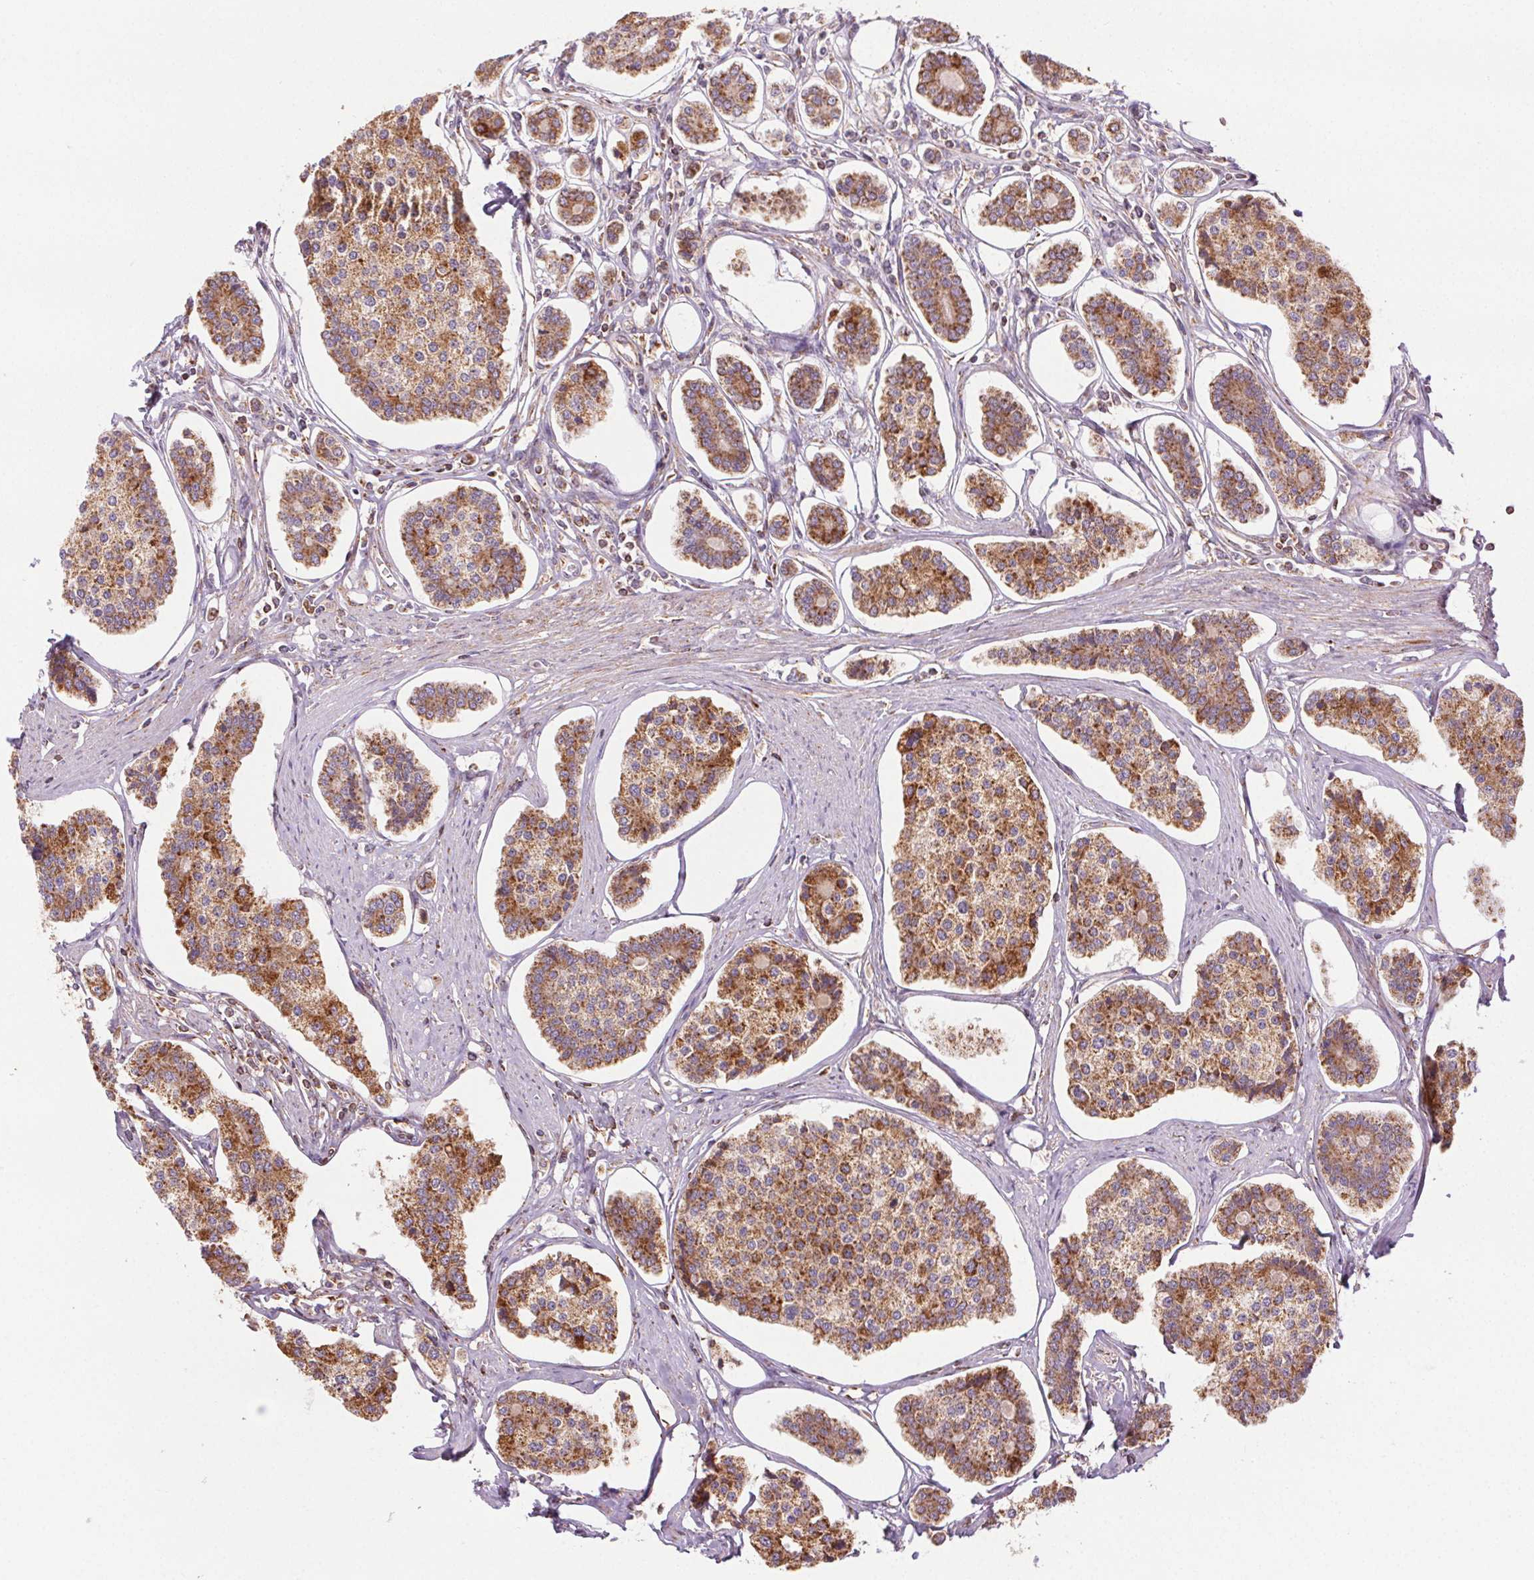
{"staining": {"intensity": "moderate", "quantity": ">75%", "location": "cytoplasmic/membranous"}, "tissue": "carcinoid", "cell_type": "Tumor cells", "image_type": "cancer", "snomed": [{"axis": "morphology", "description": "Carcinoid, malignant, NOS"}, {"axis": "topography", "description": "Small intestine"}], "caption": "Tumor cells demonstrate moderate cytoplasmic/membranous expression in approximately >75% of cells in carcinoid. (brown staining indicates protein expression, while blue staining denotes nuclei).", "gene": "CLPB", "patient": {"sex": "female", "age": 65}}